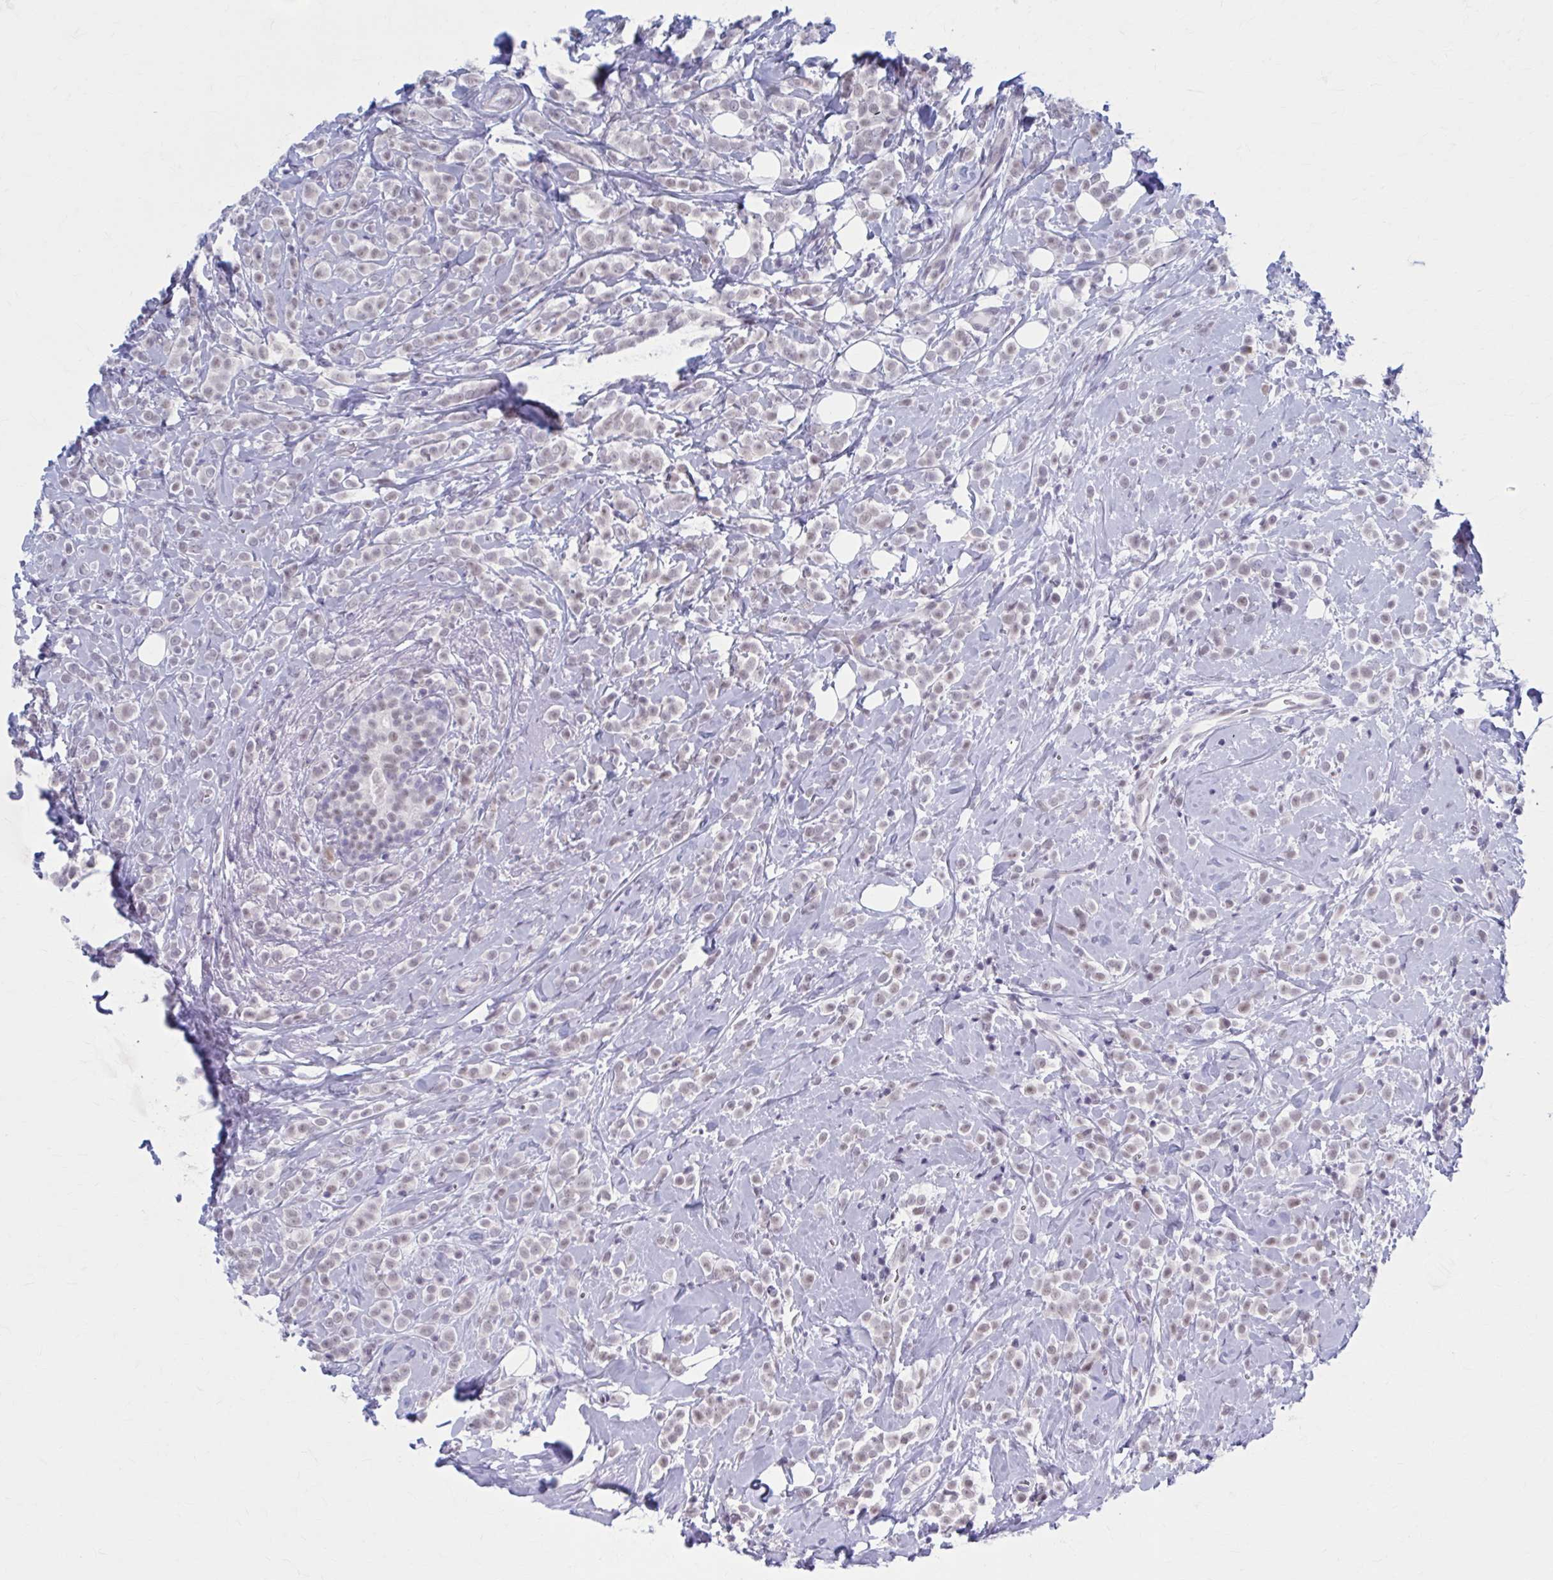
{"staining": {"intensity": "weak", "quantity": ">75%", "location": "nuclear"}, "tissue": "breast cancer", "cell_type": "Tumor cells", "image_type": "cancer", "snomed": [{"axis": "morphology", "description": "Lobular carcinoma"}, {"axis": "topography", "description": "Breast"}], "caption": "Immunohistochemistry (IHC) photomicrograph of human breast lobular carcinoma stained for a protein (brown), which reveals low levels of weak nuclear expression in approximately >75% of tumor cells.", "gene": "CCDC105", "patient": {"sex": "female", "age": 49}}